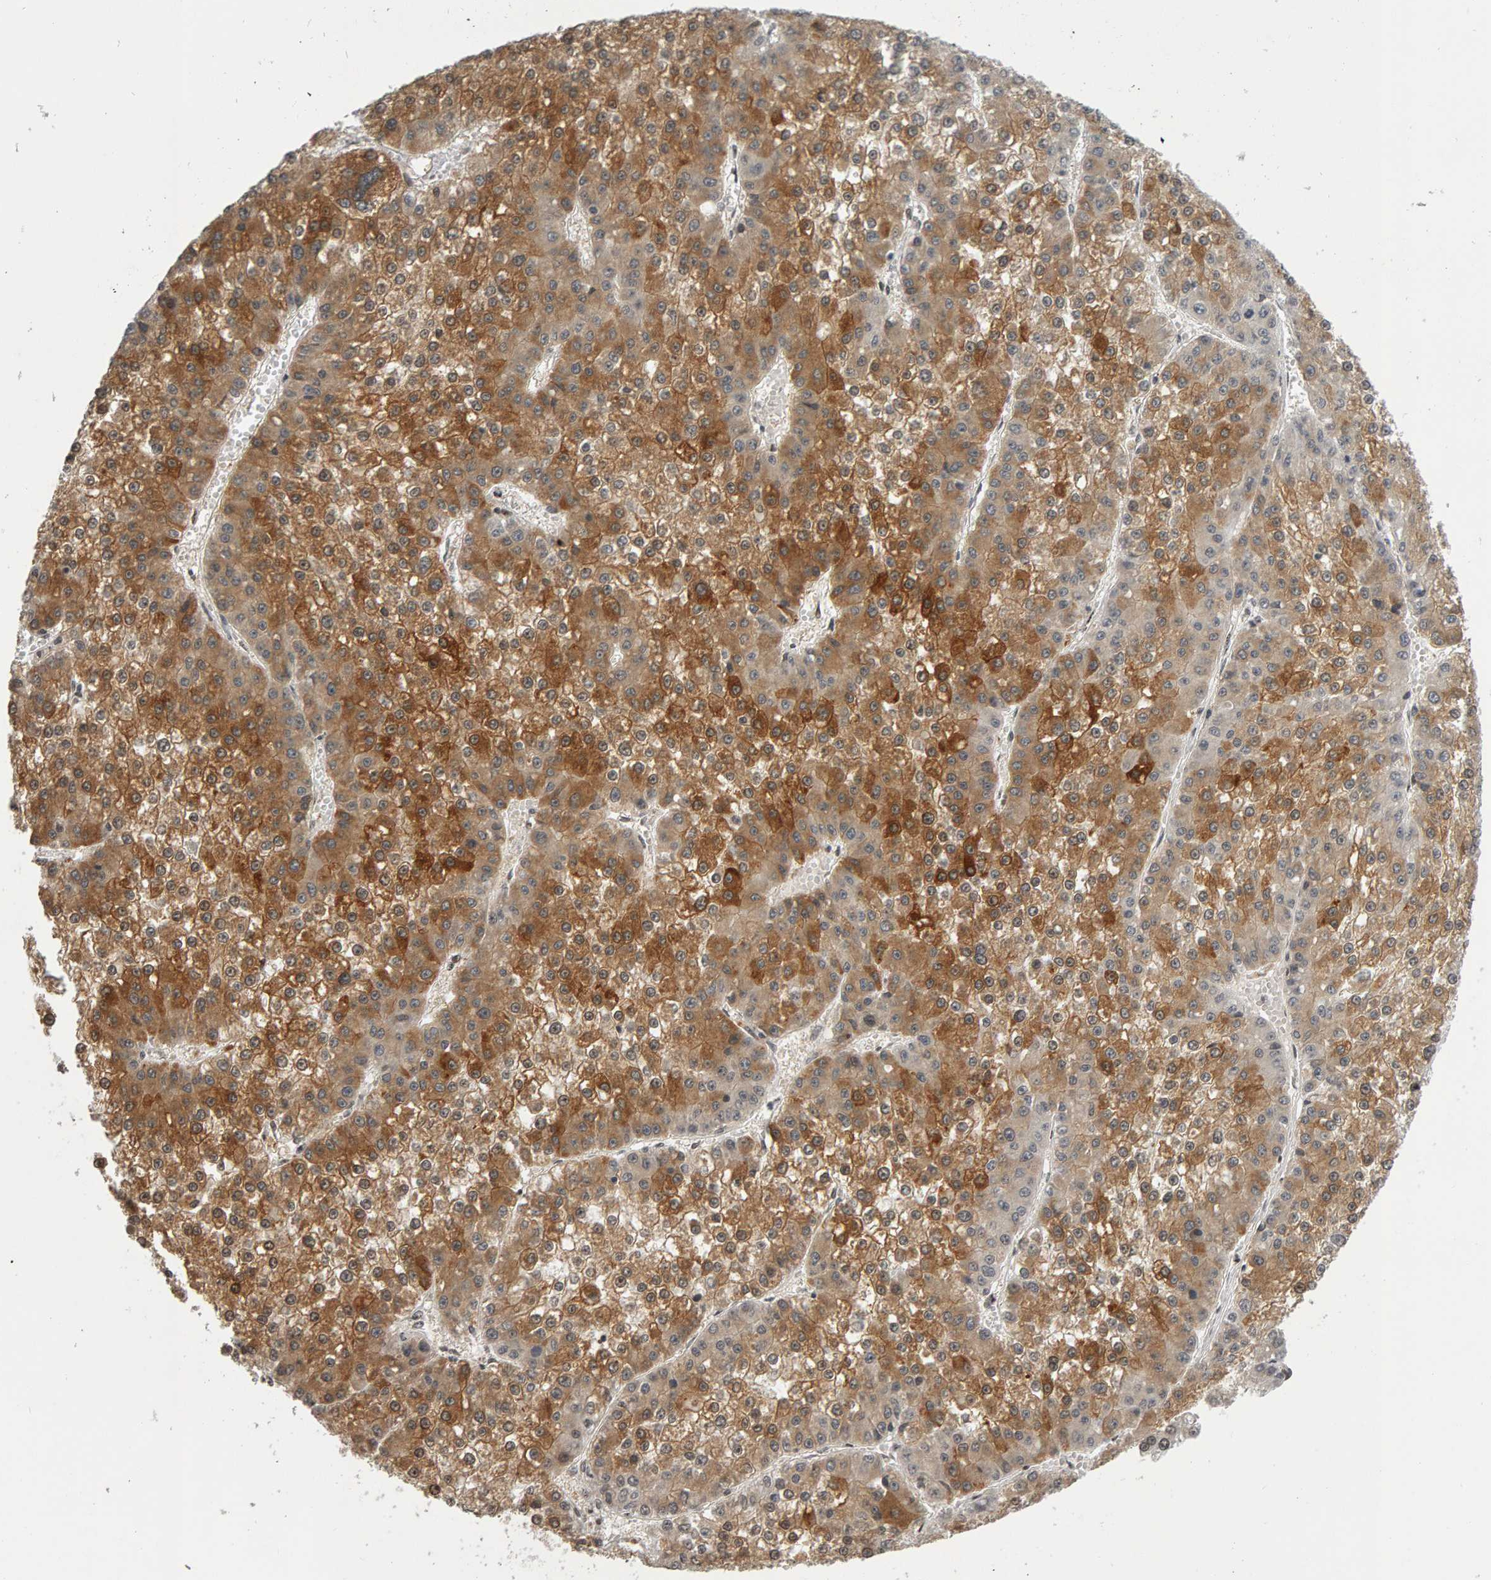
{"staining": {"intensity": "moderate", "quantity": ">75%", "location": "cytoplasmic/membranous"}, "tissue": "liver cancer", "cell_type": "Tumor cells", "image_type": "cancer", "snomed": [{"axis": "morphology", "description": "Carcinoma, Hepatocellular, NOS"}, {"axis": "topography", "description": "Liver"}], "caption": "Liver cancer stained with immunohistochemistry (IHC) reveals moderate cytoplasmic/membranous expression in approximately >75% of tumor cells.", "gene": "TRAM1", "patient": {"sex": "female", "age": 73}}